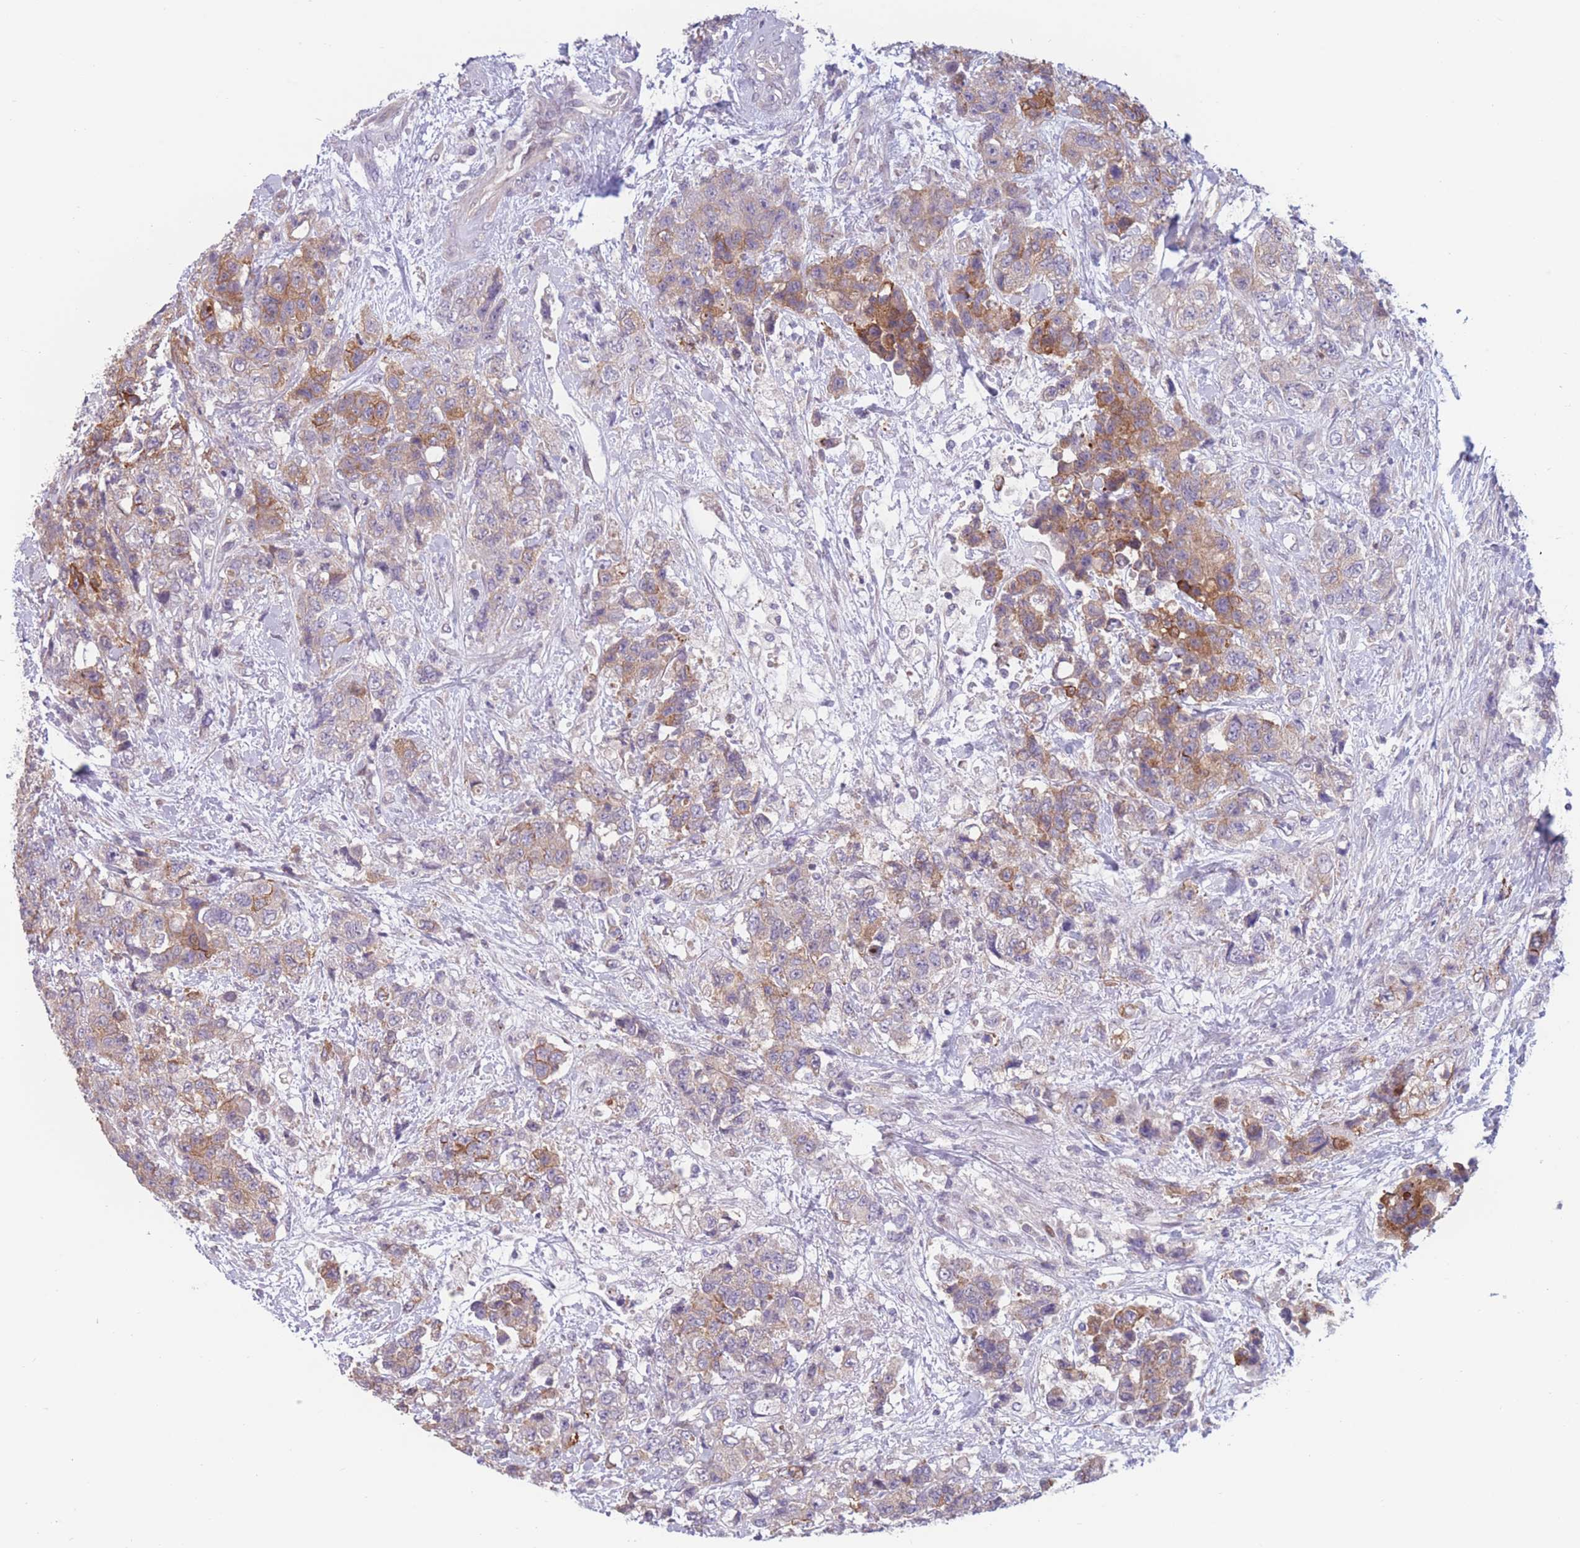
{"staining": {"intensity": "moderate", "quantity": ">75%", "location": "cytoplasmic/membranous"}, "tissue": "urothelial cancer", "cell_type": "Tumor cells", "image_type": "cancer", "snomed": [{"axis": "morphology", "description": "Urothelial carcinoma, High grade"}, {"axis": "topography", "description": "Urinary bladder"}], "caption": "There is medium levels of moderate cytoplasmic/membranous positivity in tumor cells of urothelial cancer, as demonstrated by immunohistochemical staining (brown color).", "gene": "PDE4A", "patient": {"sex": "female", "age": 78}}